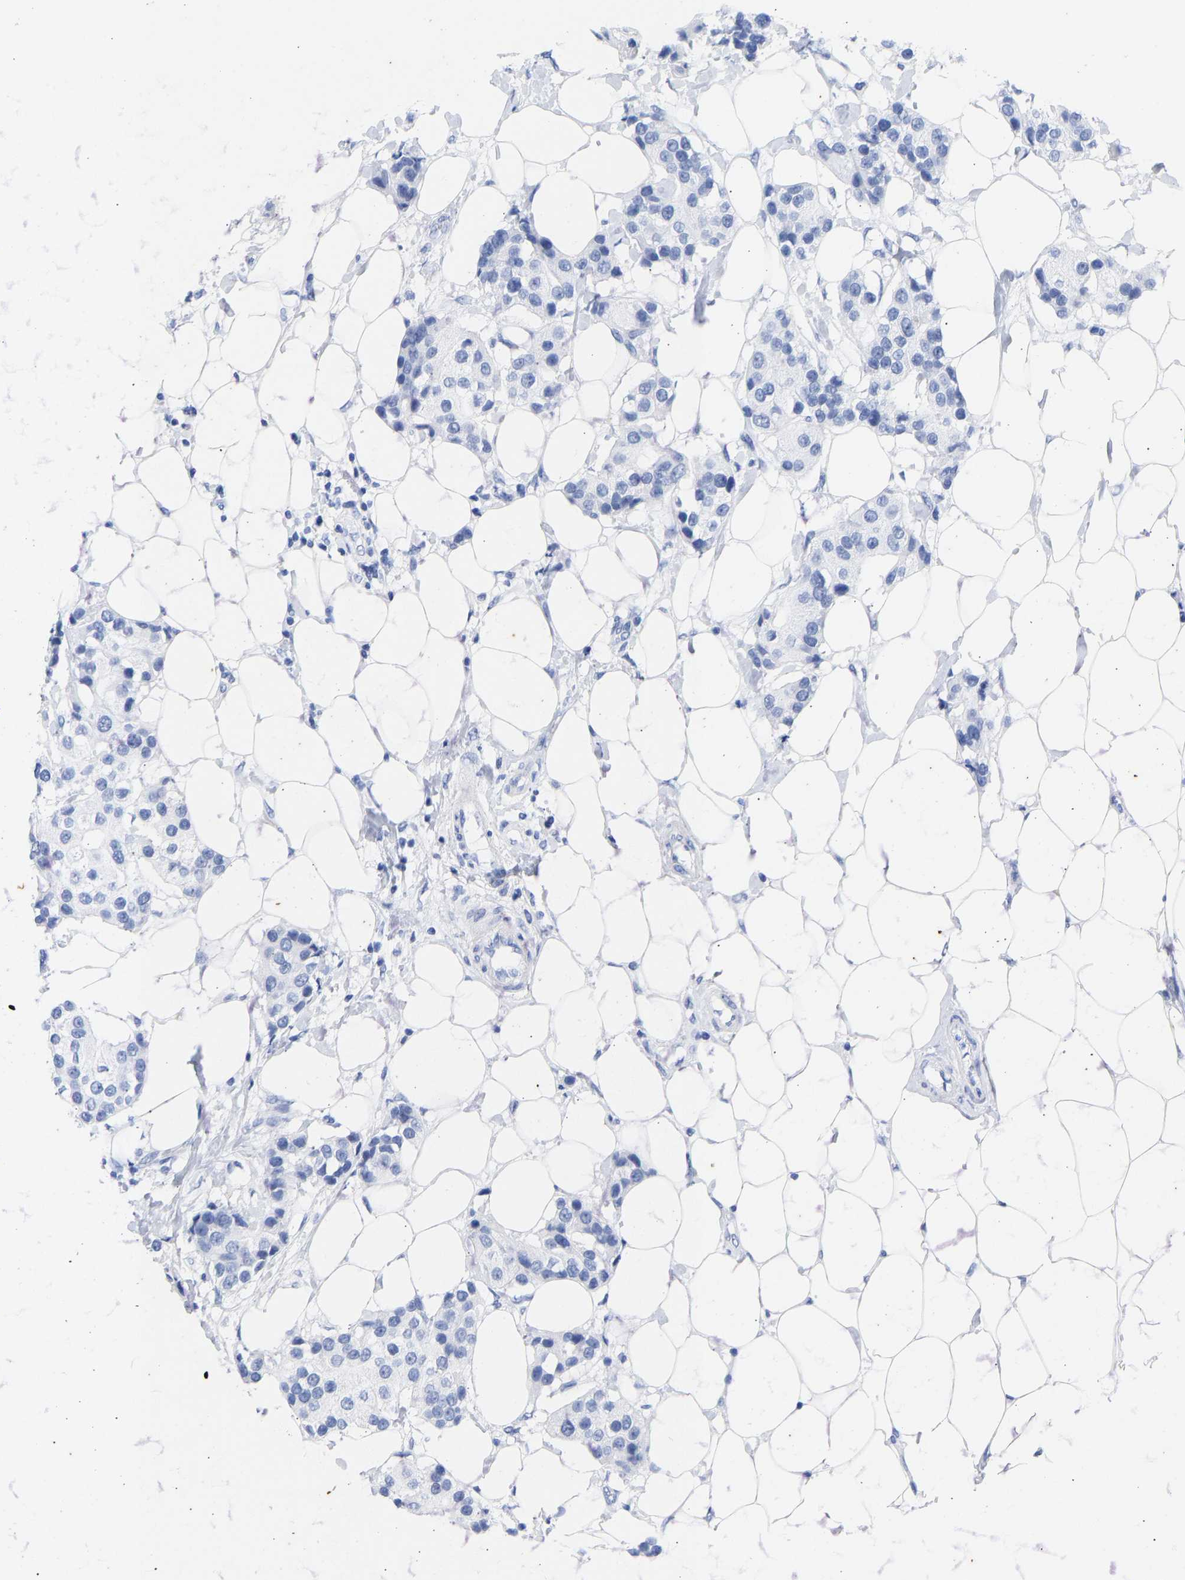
{"staining": {"intensity": "negative", "quantity": "none", "location": "none"}, "tissue": "breast cancer", "cell_type": "Tumor cells", "image_type": "cancer", "snomed": [{"axis": "morphology", "description": "Normal tissue, NOS"}, {"axis": "morphology", "description": "Duct carcinoma"}, {"axis": "topography", "description": "Breast"}], "caption": "Histopathology image shows no significant protein positivity in tumor cells of invasive ductal carcinoma (breast).", "gene": "KRT1", "patient": {"sex": "female", "age": 39}}